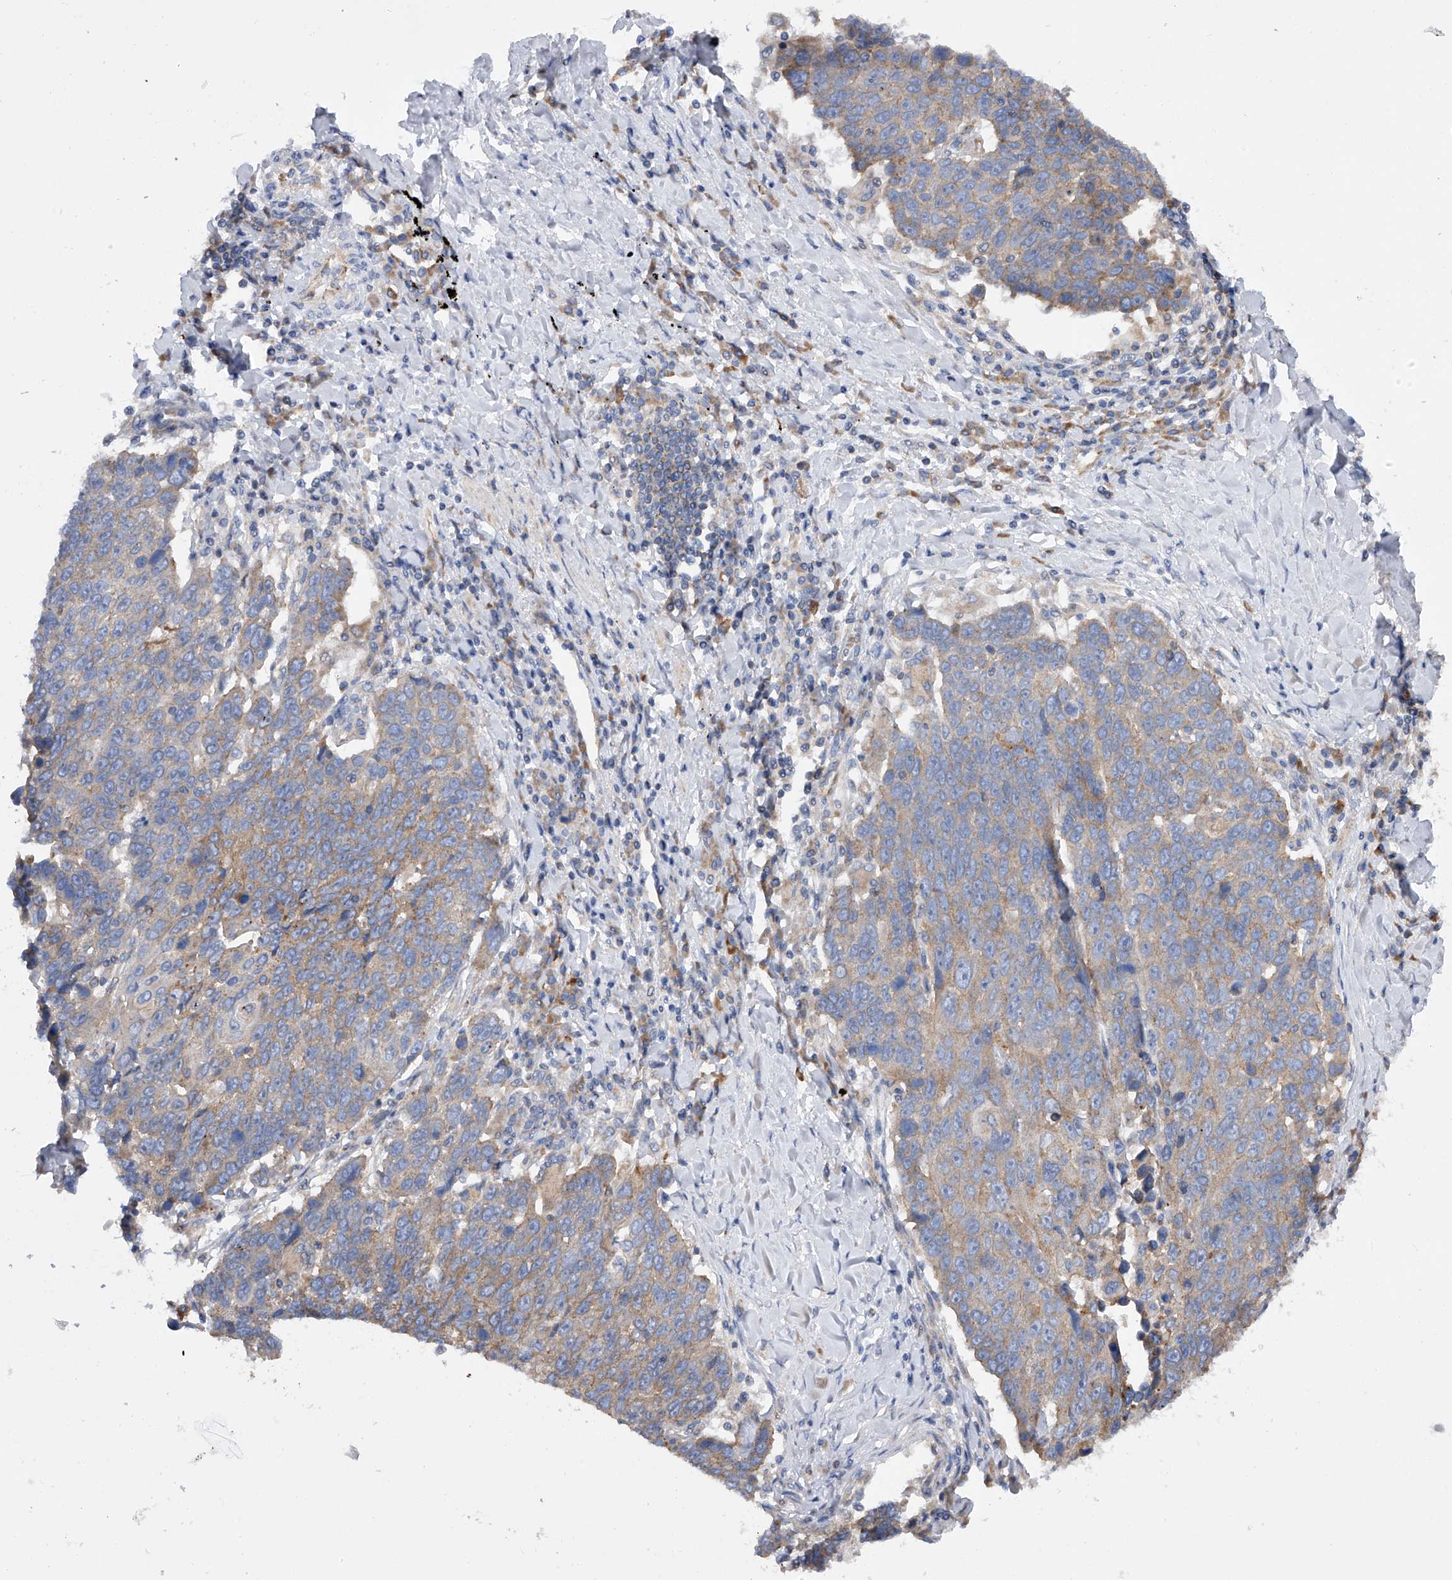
{"staining": {"intensity": "weak", "quantity": "25%-75%", "location": "cytoplasmic/membranous"}, "tissue": "lung cancer", "cell_type": "Tumor cells", "image_type": "cancer", "snomed": [{"axis": "morphology", "description": "Squamous cell carcinoma, NOS"}, {"axis": "topography", "description": "Lung"}], "caption": "A photomicrograph showing weak cytoplasmic/membranous positivity in about 25%-75% of tumor cells in lung cancer, as visualized by brown immunohistochemical staining.", "gene": "MLYCD", "patient": {"sex": "male", "age": 66}}